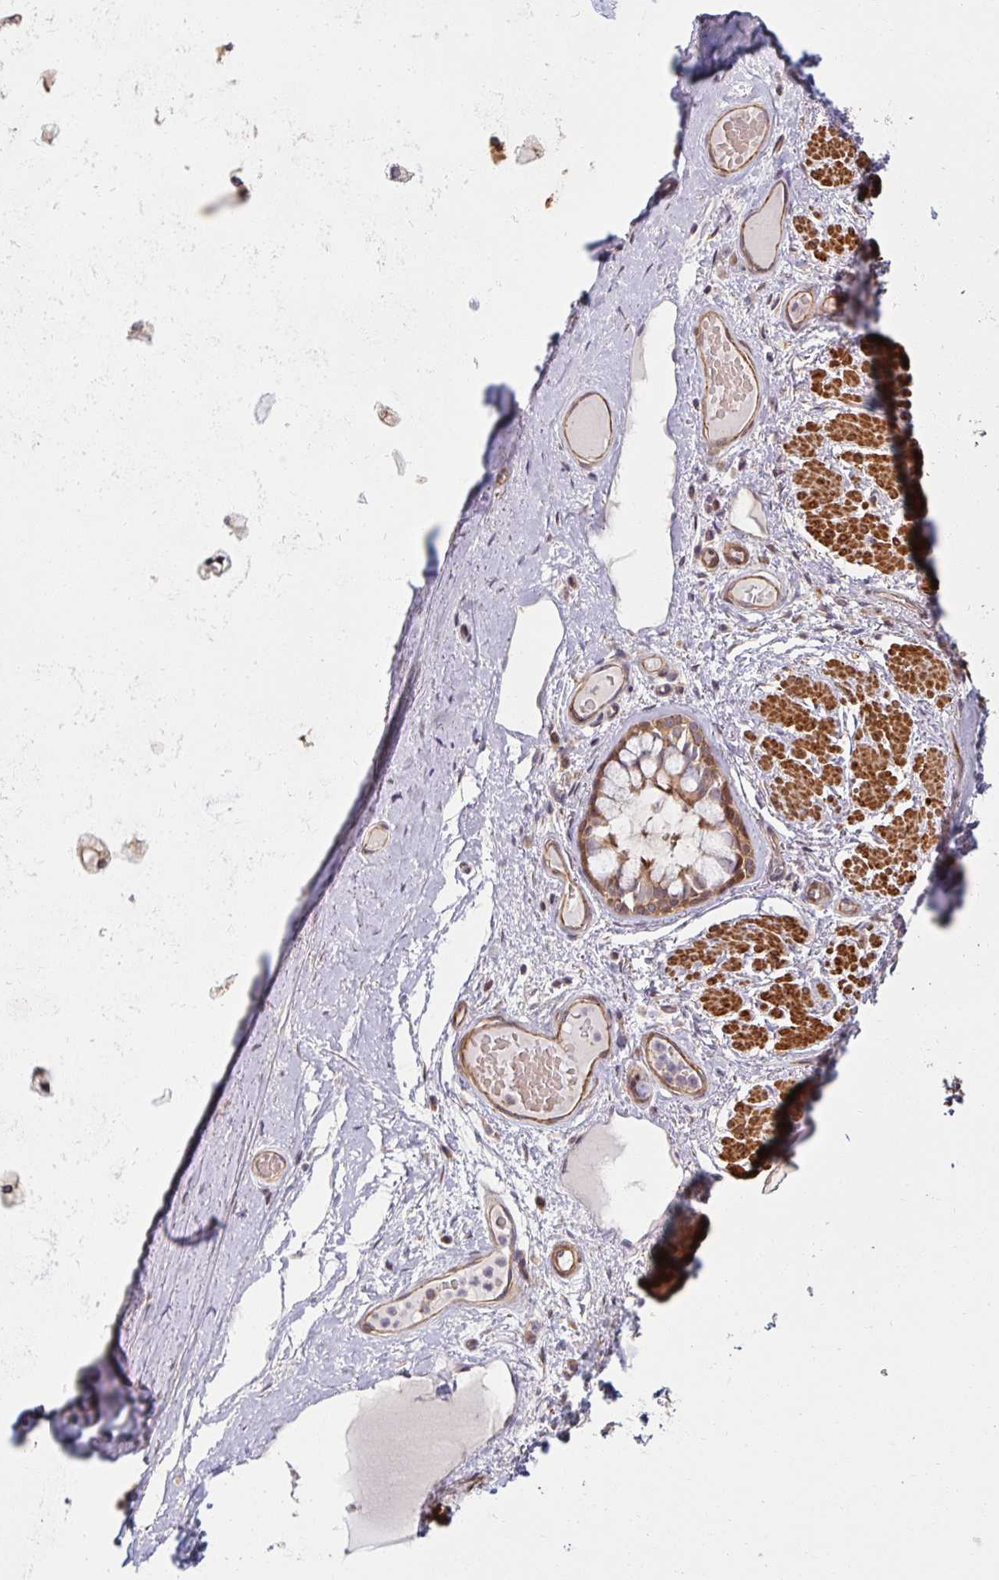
{"staining": {"intensity": "negative", "quantity": "none", "location": "none"}, "tissue": "adipose tissue", "cell_type": "Adipocytes", "image_type": "normal", "snomed": [{"axis": "morphology", "description": "Normal tissue, NOS"}, {"axis": "topography", "description": "Cartilage tissue"}, {"axis": "topography", "description": "Bronchus"}], "caption": "Immunohistochemistry (IHC) micrograph of benign adipose tissue: adipose tissue stained with DAB displays no significant protein positivity in adipocytes.", "gene": "BTF3", "patient": {"sex": "male", "age": 64}}